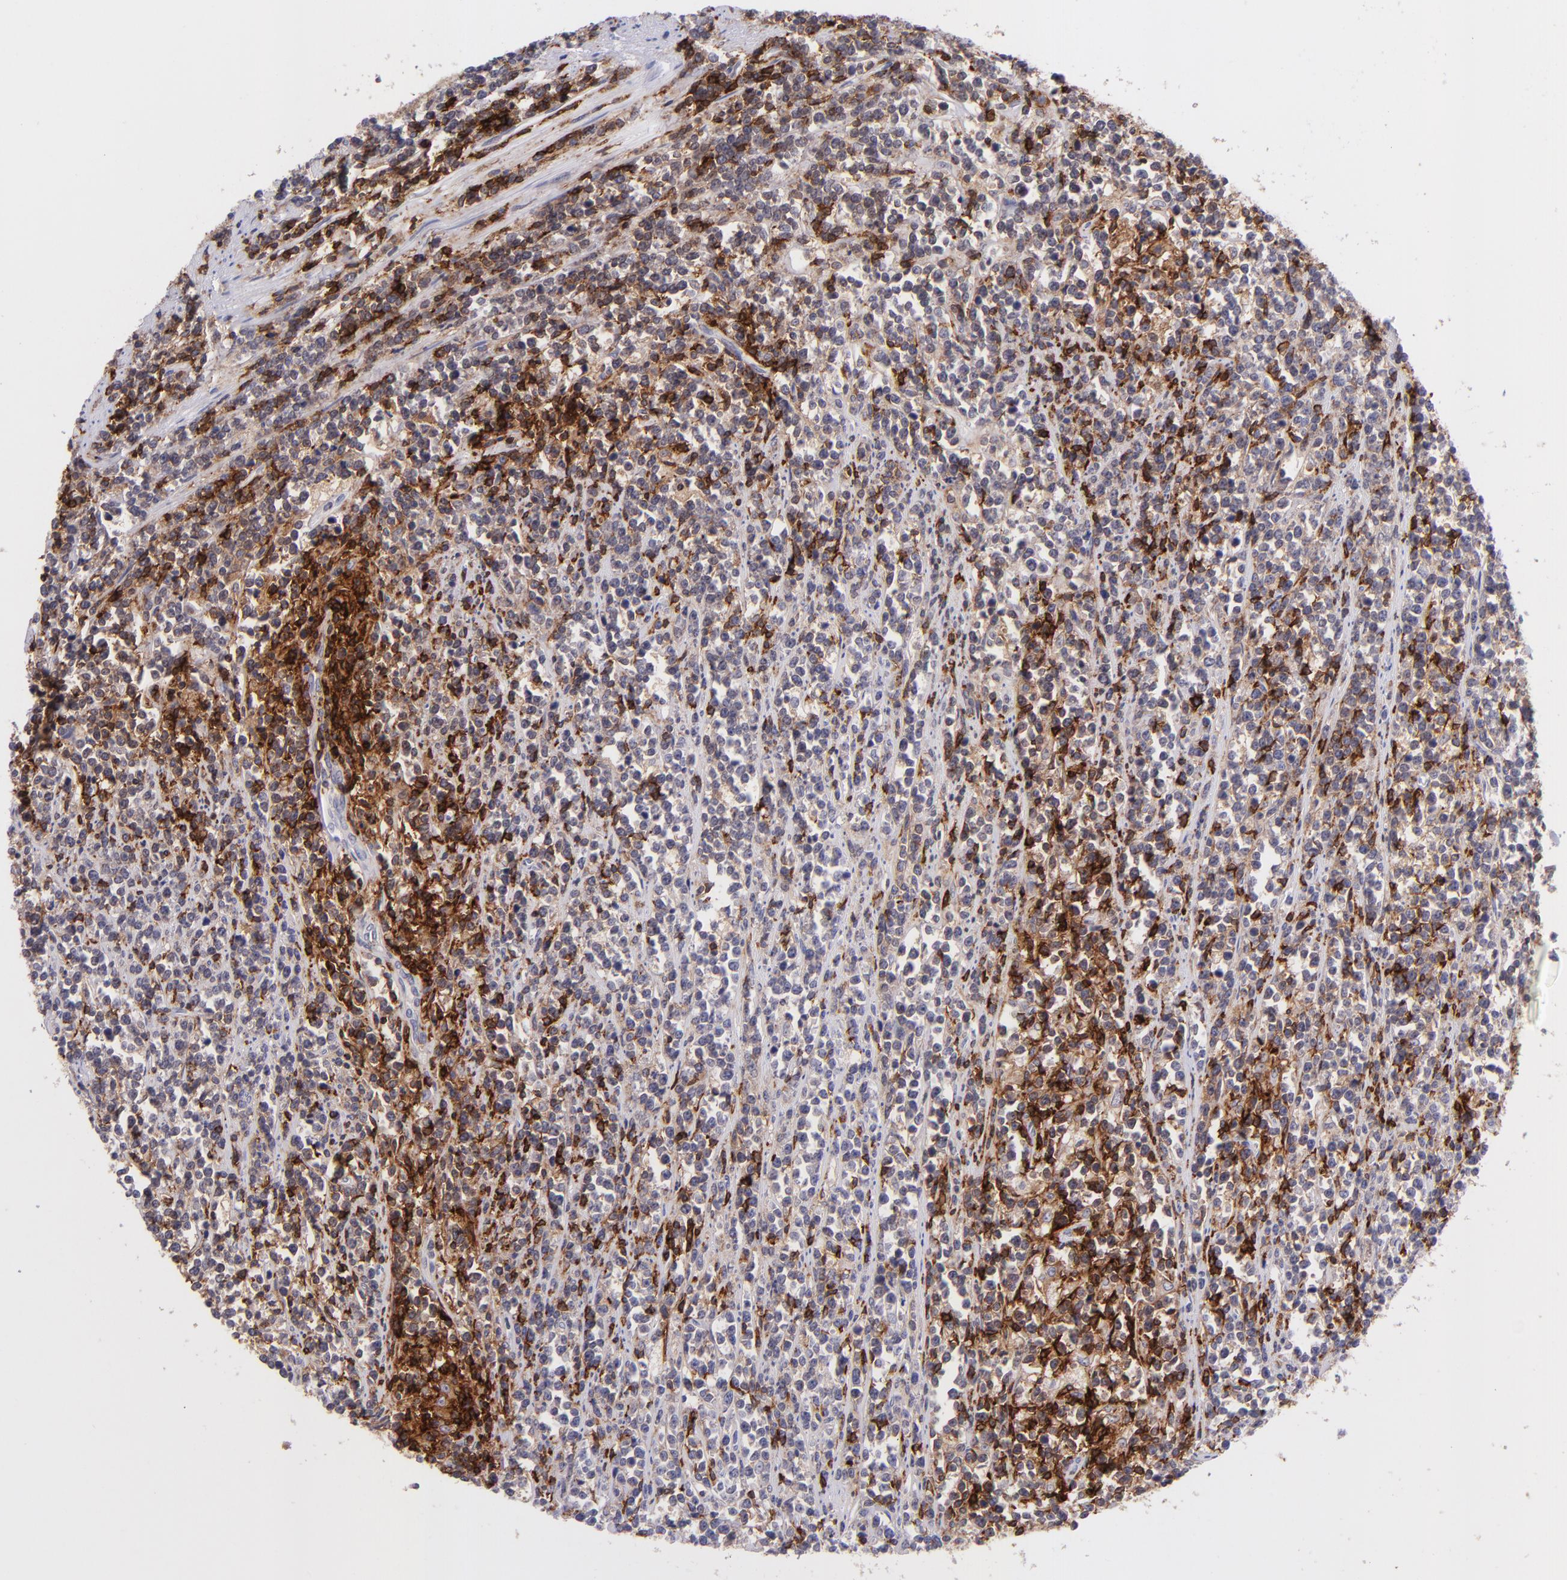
{"staining": {"intensity": "weak", "quantity": "25%-75%", "location": "cytoplasmic/membranous"}, "tissue": "lymphoma", "cell_type": "Tumor cells", "image_type": "cancer", "snomed": [{"axis": "morphology", "description": "Malignant lymphoma, non-Hodgkin's type, High grade"}, {"axis": "topography", "description": "Small intestine"}, {"axis": "topography", "description": "Colon"}], "caption": "High-grade malignant lymphoma, non-Hodgkin's type was stained to show a protein in brown. There is low levels of weak cytoplasmic/membranous staining in approximately 25%-75% of tumor cells.", "gene": "SPN", "patient": {"sex": "male", "age": 8}}